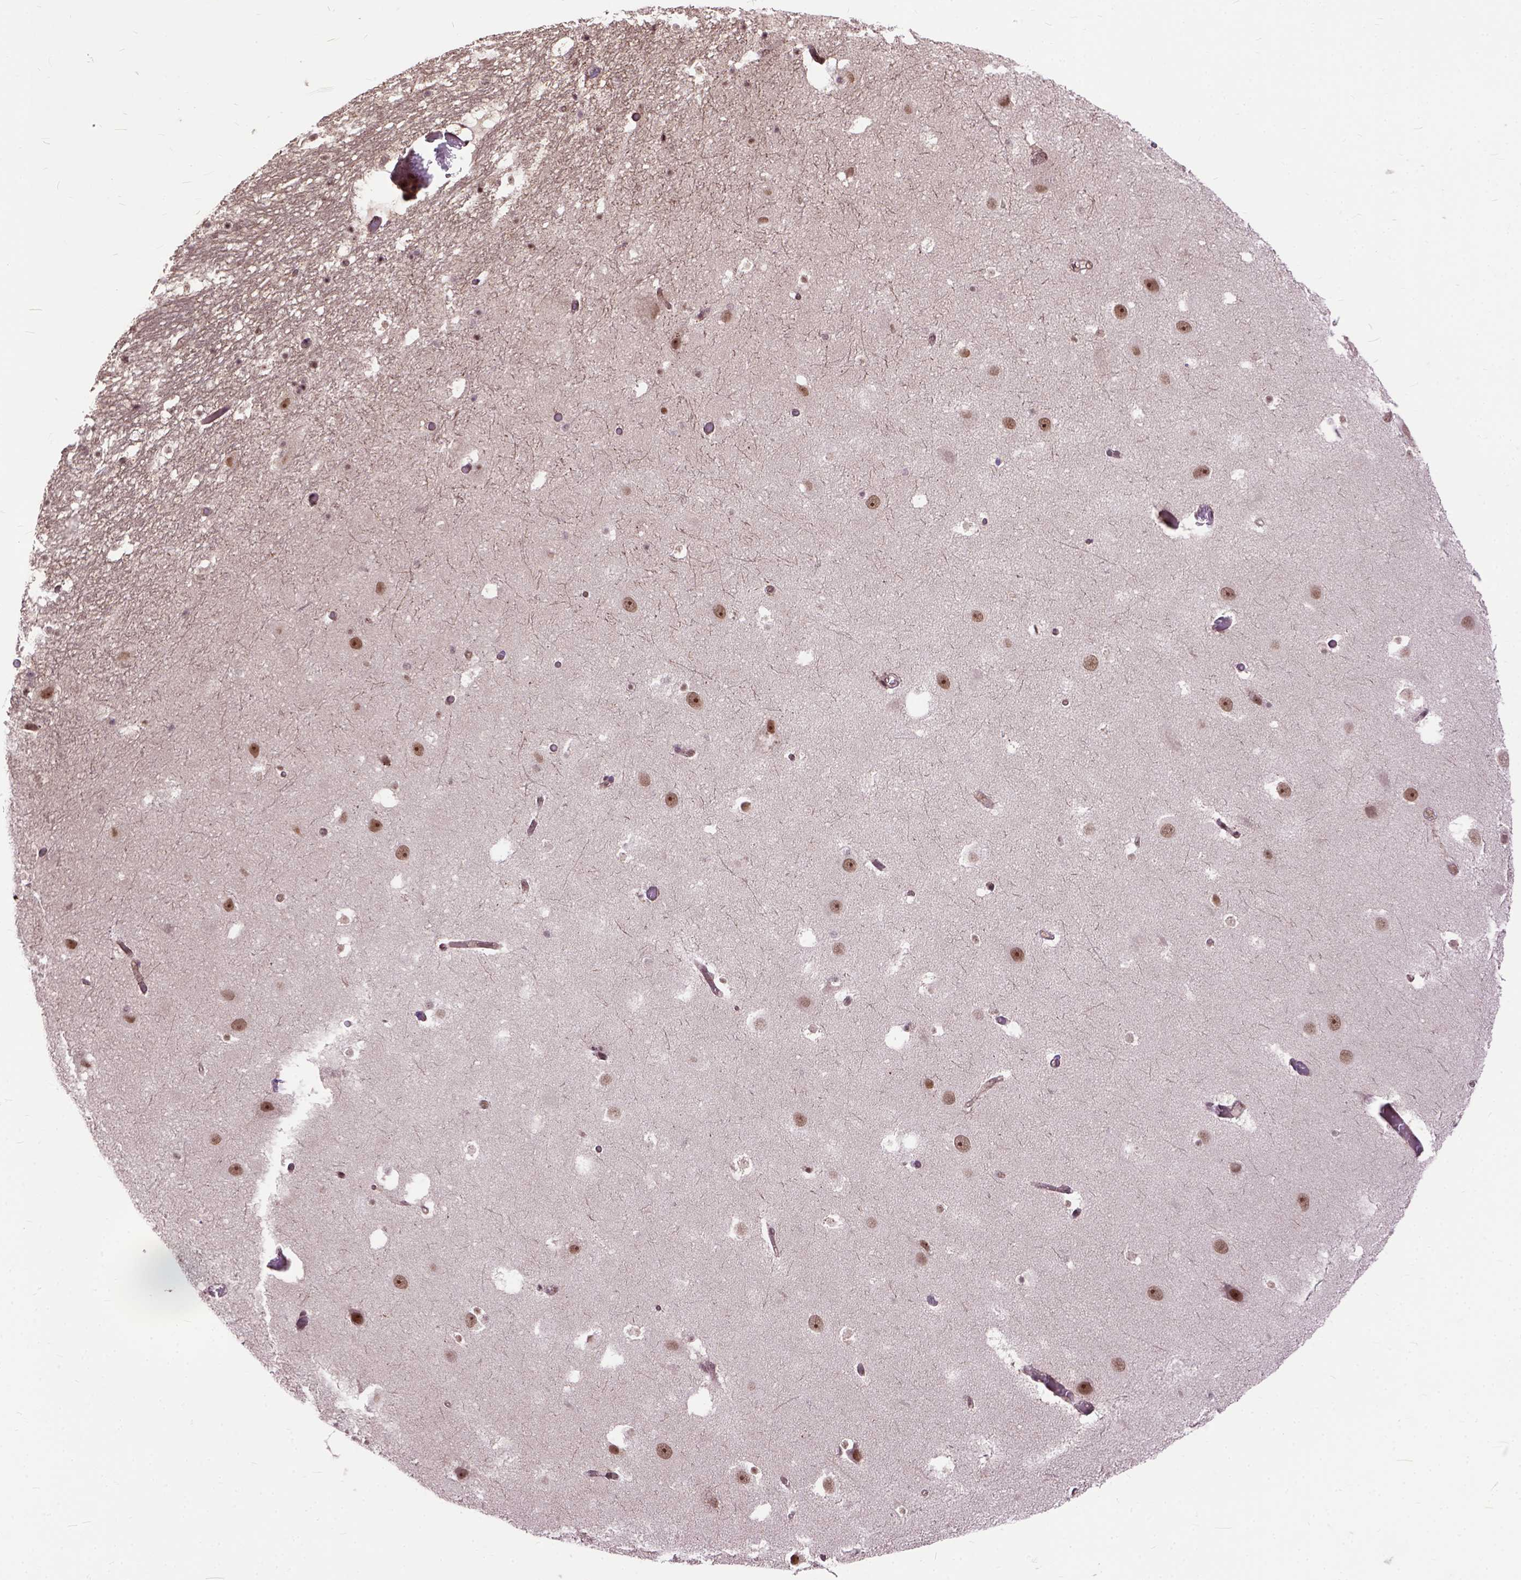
{"staining": {"intensity": "moderate", "quantity": ">75%", "location": "nuclear"}, "tissue": "hippocampus", "cell_type": "Glial cells", "image_type": "normal", "snomed": [{"axis": "morphology", "description": "Normal tissue, NOS"}, {"axis": "topography", "description": "Hippocampus"}], "caption": "Benign hippocampus was stained to show a protein in brown. There is medium levels of moderate nuclear expression in about >75% of glial cells. Using DAB (3,3'-diaminobenzidine) (brown) and hematoxylin (blue) stains, captured at high magnification using brightfield microscopy.", "gene": "ZNF630", "patient": {"sex": "male", "age": 26}}